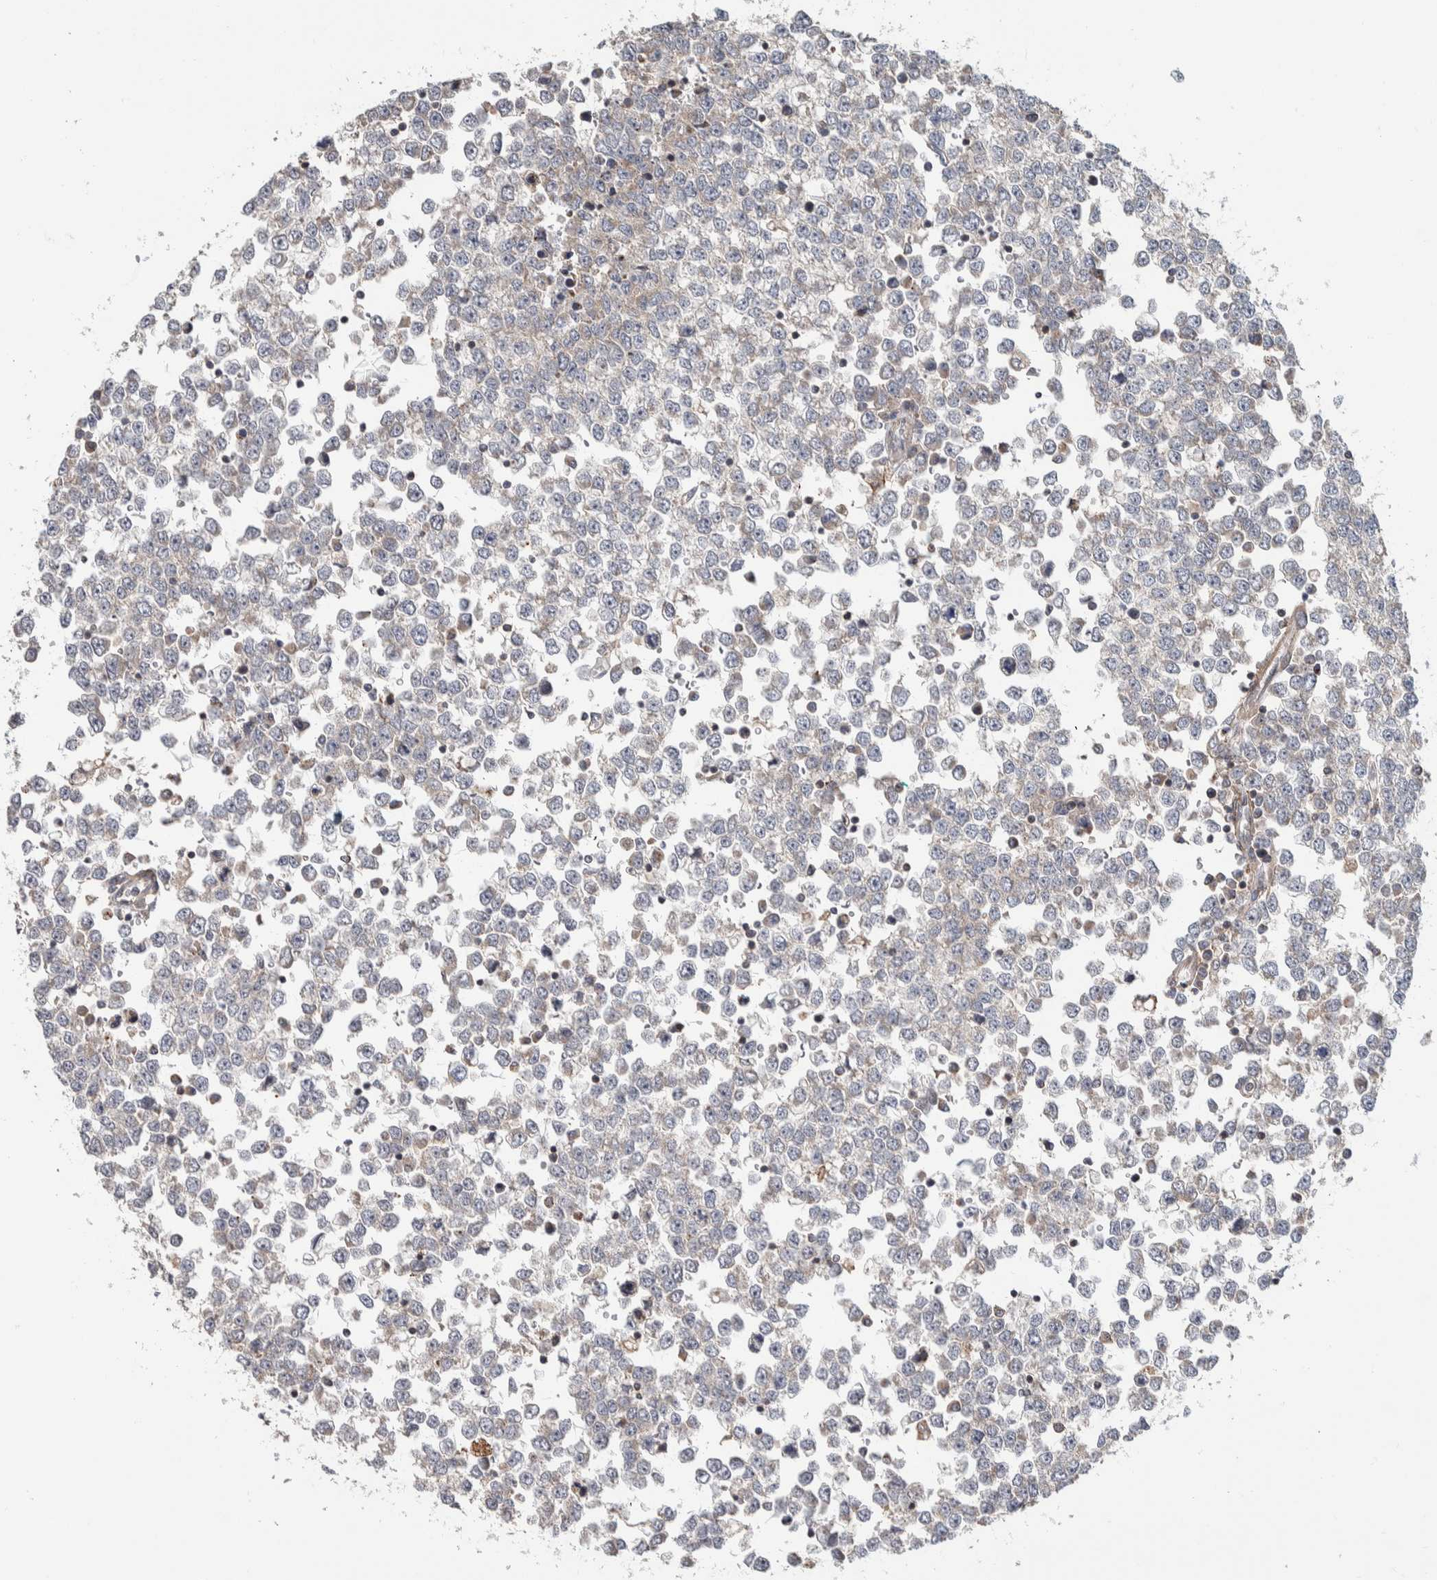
{"staining": {"intensity": "negative", "quantity": "none", "location": "none"}, "tissue": "testis cancer", "cell_type": "Tumor cells", "image_type": "cancer", "snomed": [{"axis": "morphology", "description": "Seminoma, NOS"}, {"axis": "topography", "description": "Testis"}], "caption": "A high-resolution histopathology image shows immunohistochemistry staining of testis cancer, which shows no significant expression in tumor cells.", "gene": "CHMP4C", "patient": {"sex": "male", "age": 65}}